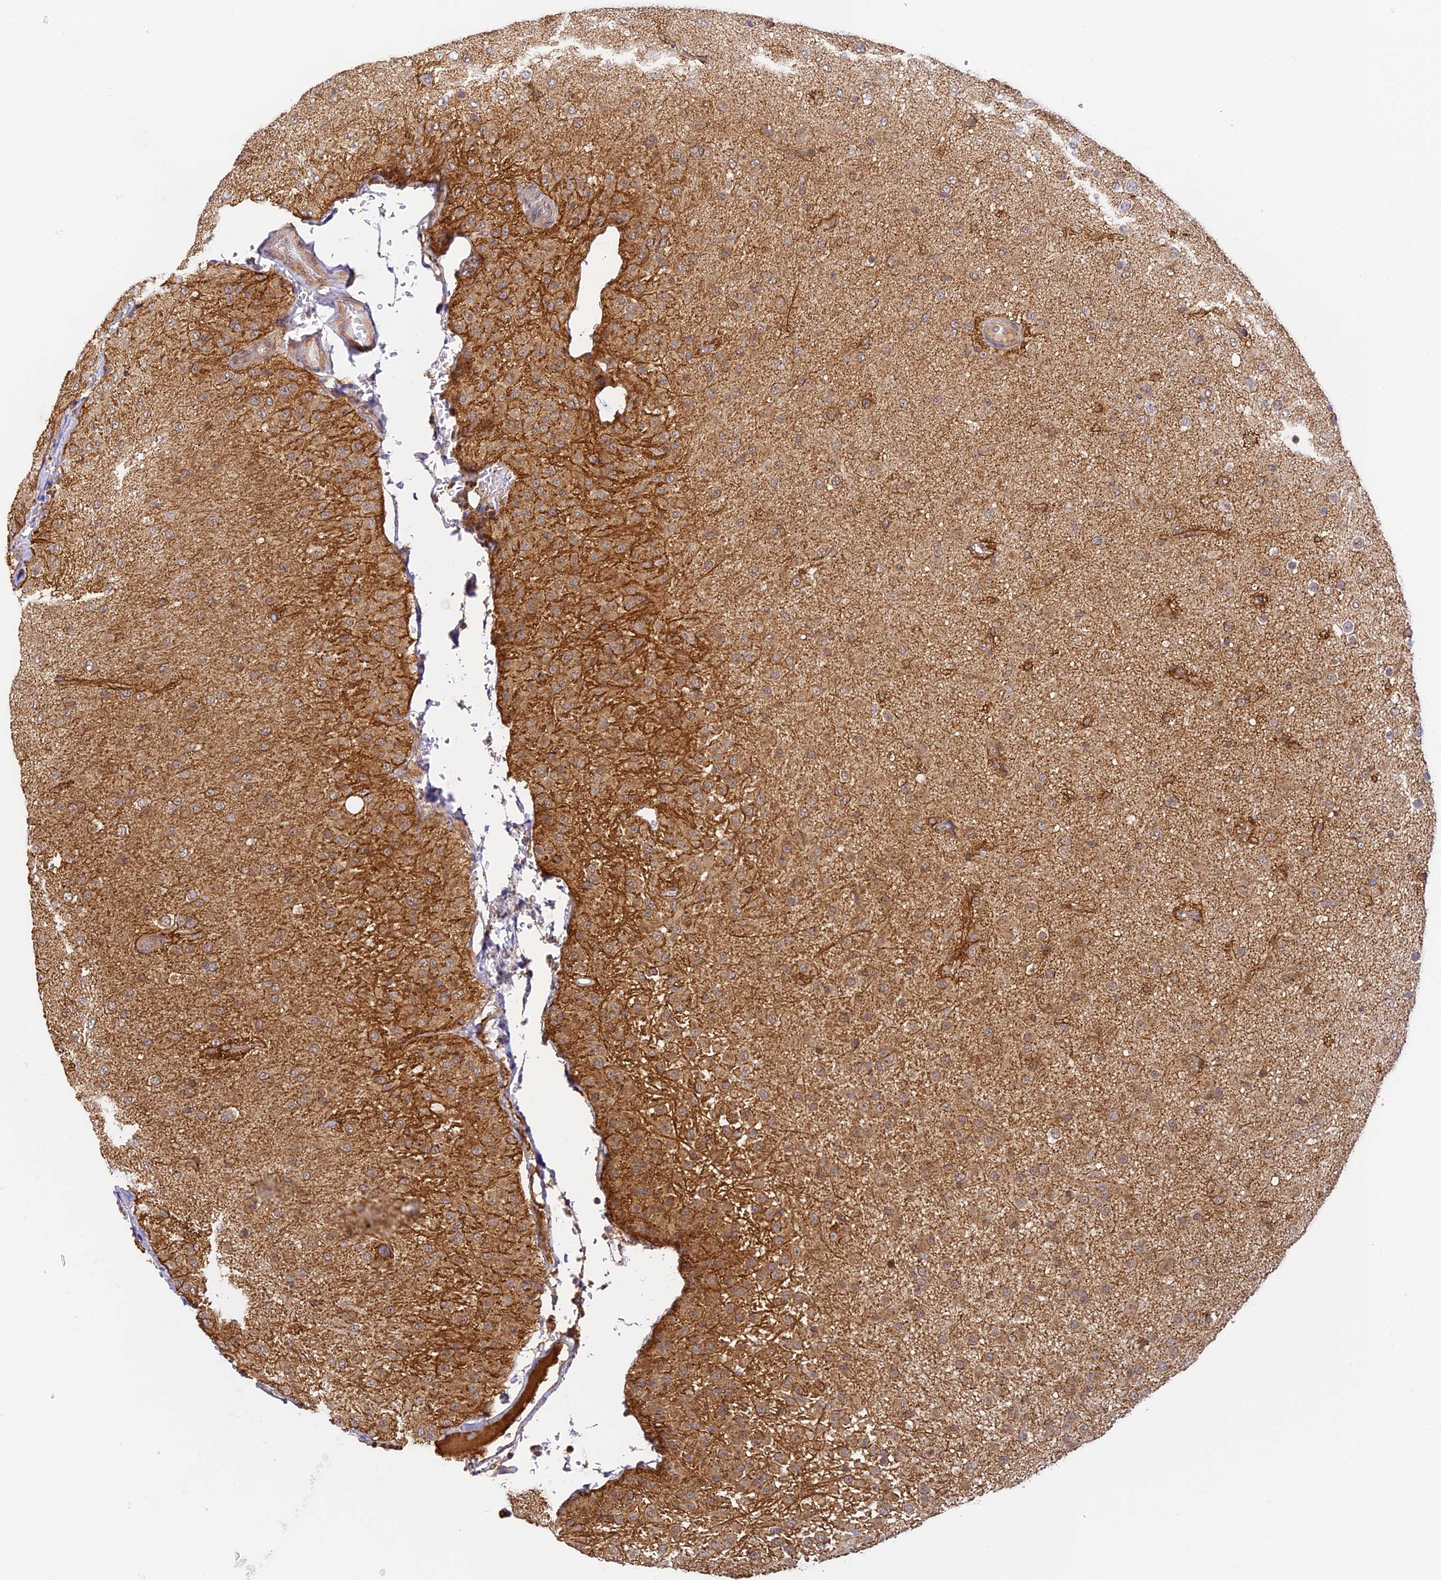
{"staining": {"intensity": "weak", "quantity": ">75%", "location": "cytoplasmic/membranous"}, "tissue": "glioma", "cell_type": "Tumor cells", "image_type": "cancer", "snomed": [{"axis": "morphology", "description": "Glioma, malignant, Low grade"}, {"axis": "topography", "description": "Brain"}], "caption": "IHC of human glioma shows low levels of weak cytoplasmic/membranous staining in approximately >75% of tumor cells. (DAB IHC, brown staining for protein, blue staining for nuclei).", "gene": "ZNF443", "patient": {"sex": "male", "age": 65}}